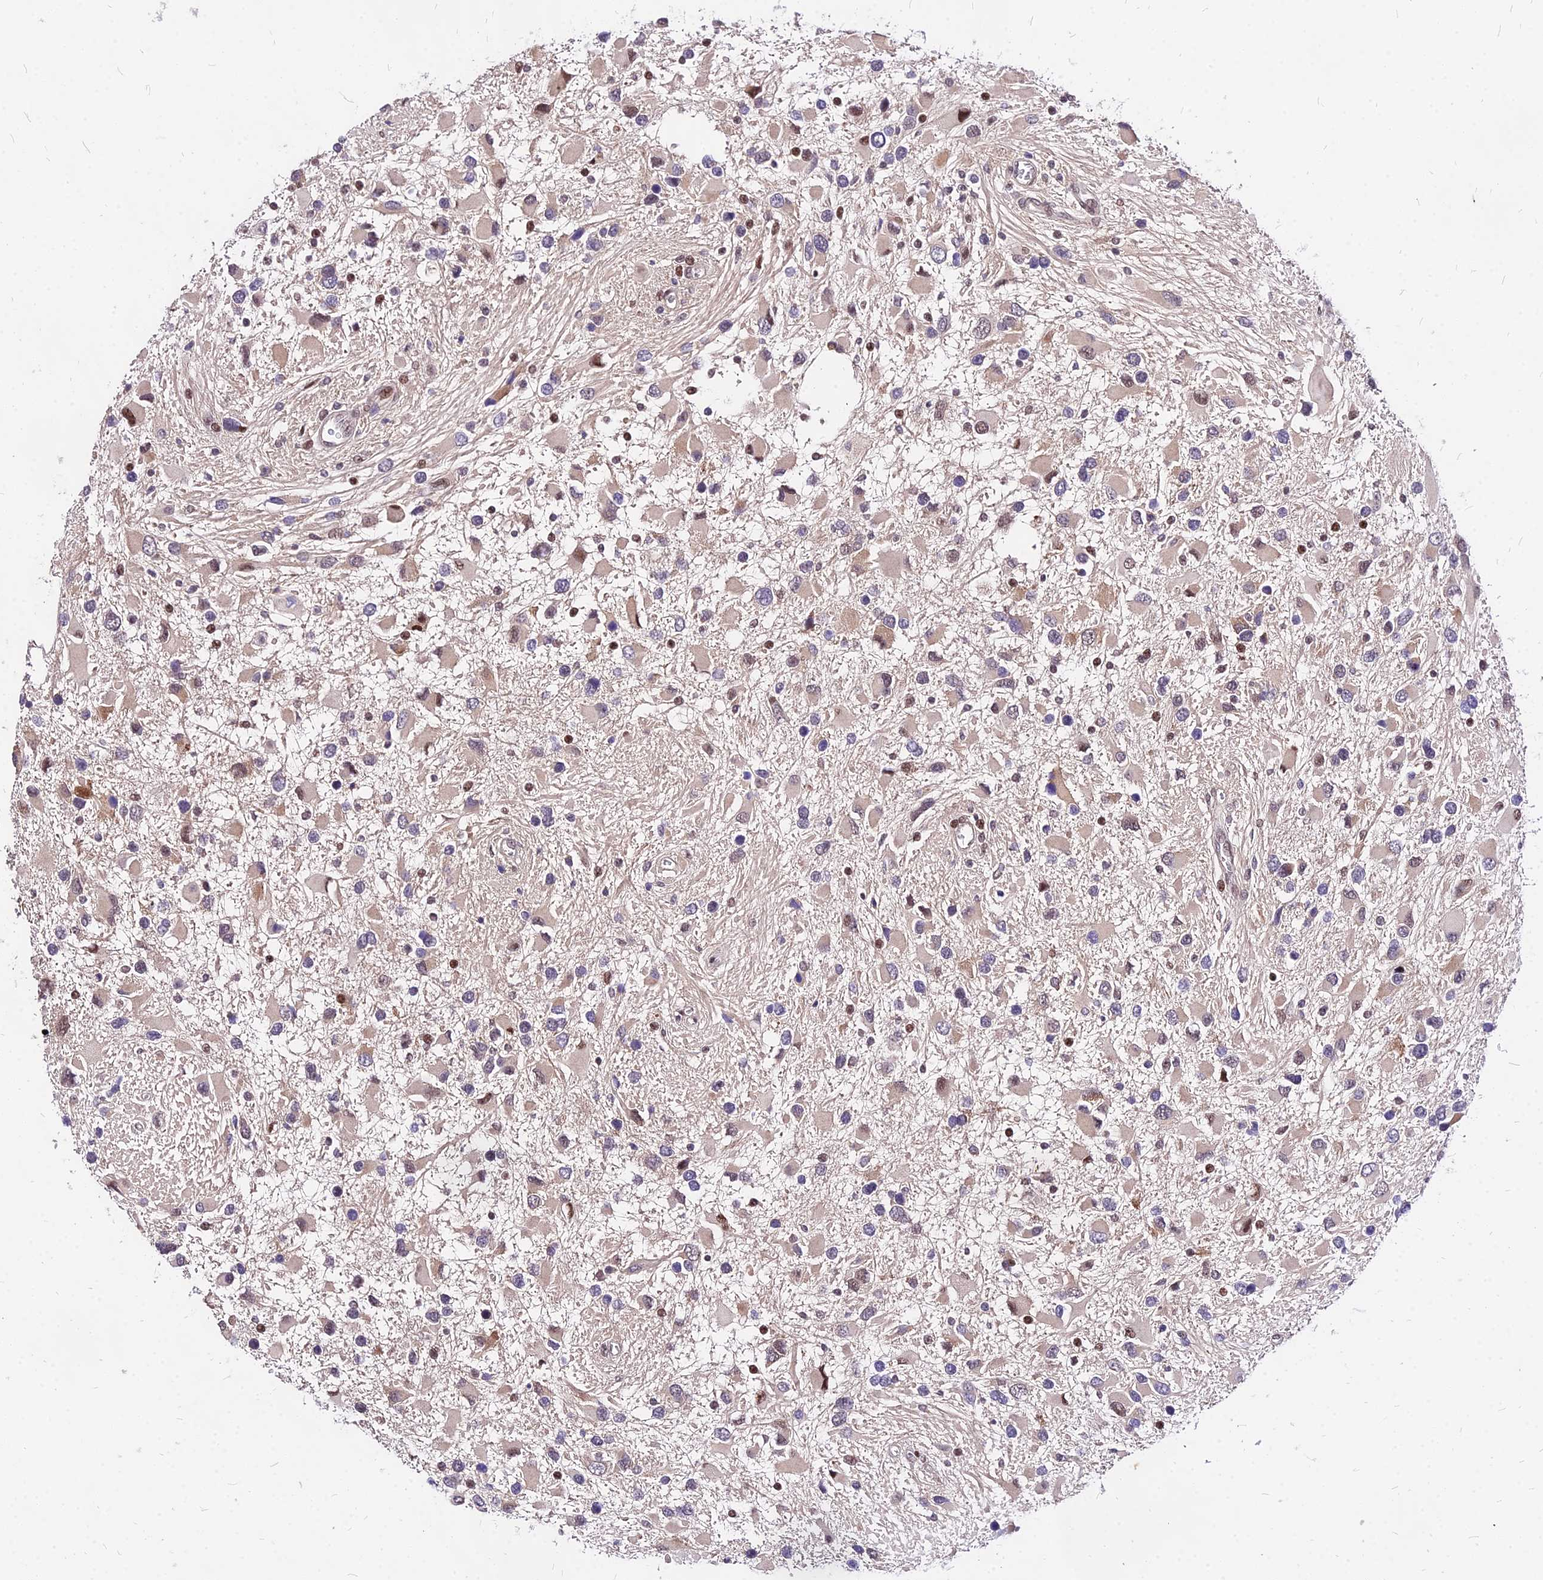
{"staining": {"intensity": "weak", "quantity": "<25%", "location": "nuclear"}, "tissue": "glioma", "cell_type": "Tumor cells", "image_type": "cancer", "snomed": [{"axis": "morphology", "description": "Glioma, malignant, High grade"}, {"axis": "topography", "description": "Brain"}], "caption": "This is an immunohistochemistry (IHC) histopathology image of glioma. There is no staining in tumor cells.", "gene": "DDX55", "patient": {"sex": "male", "age": 53}}